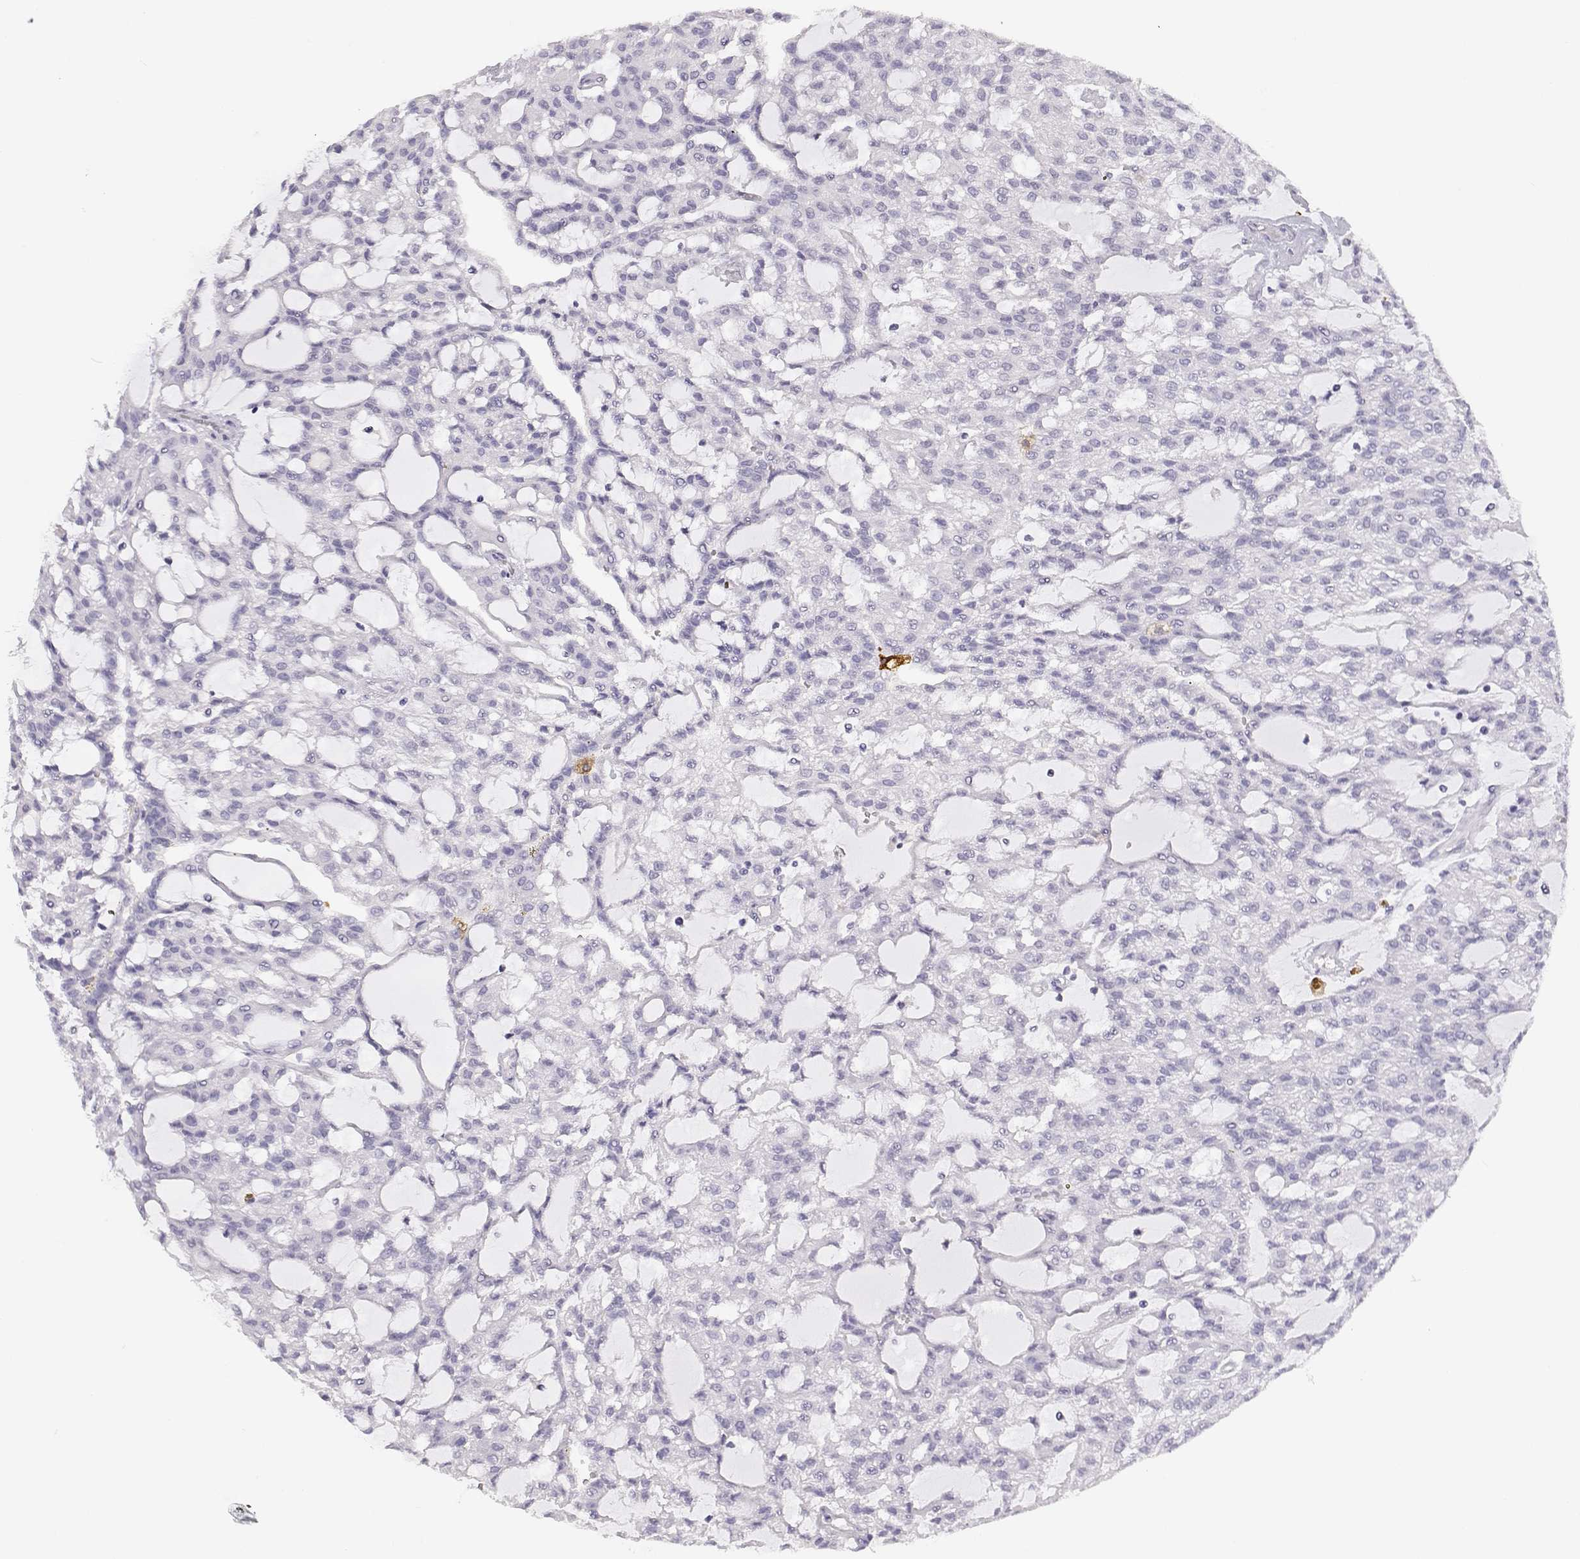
{"staining": {"intensity": "negative", "quantity": "none", "location": "none"}, "tissue": "renal cancer", "cell_type": "Tumor cells", "image_type": "cancer", "snomed": [{"axis": "morphology", "description": "Adenocarcinoma, NOS"}, {"axis": "topography", "description": "Kidney"}], "caption": "This is a image of IHC staining of adenocarcinoma (renal), which shows no positivity in tumor cells.", "gene": "NUTM1", "patient": {"sex": "male", "age": 63}}